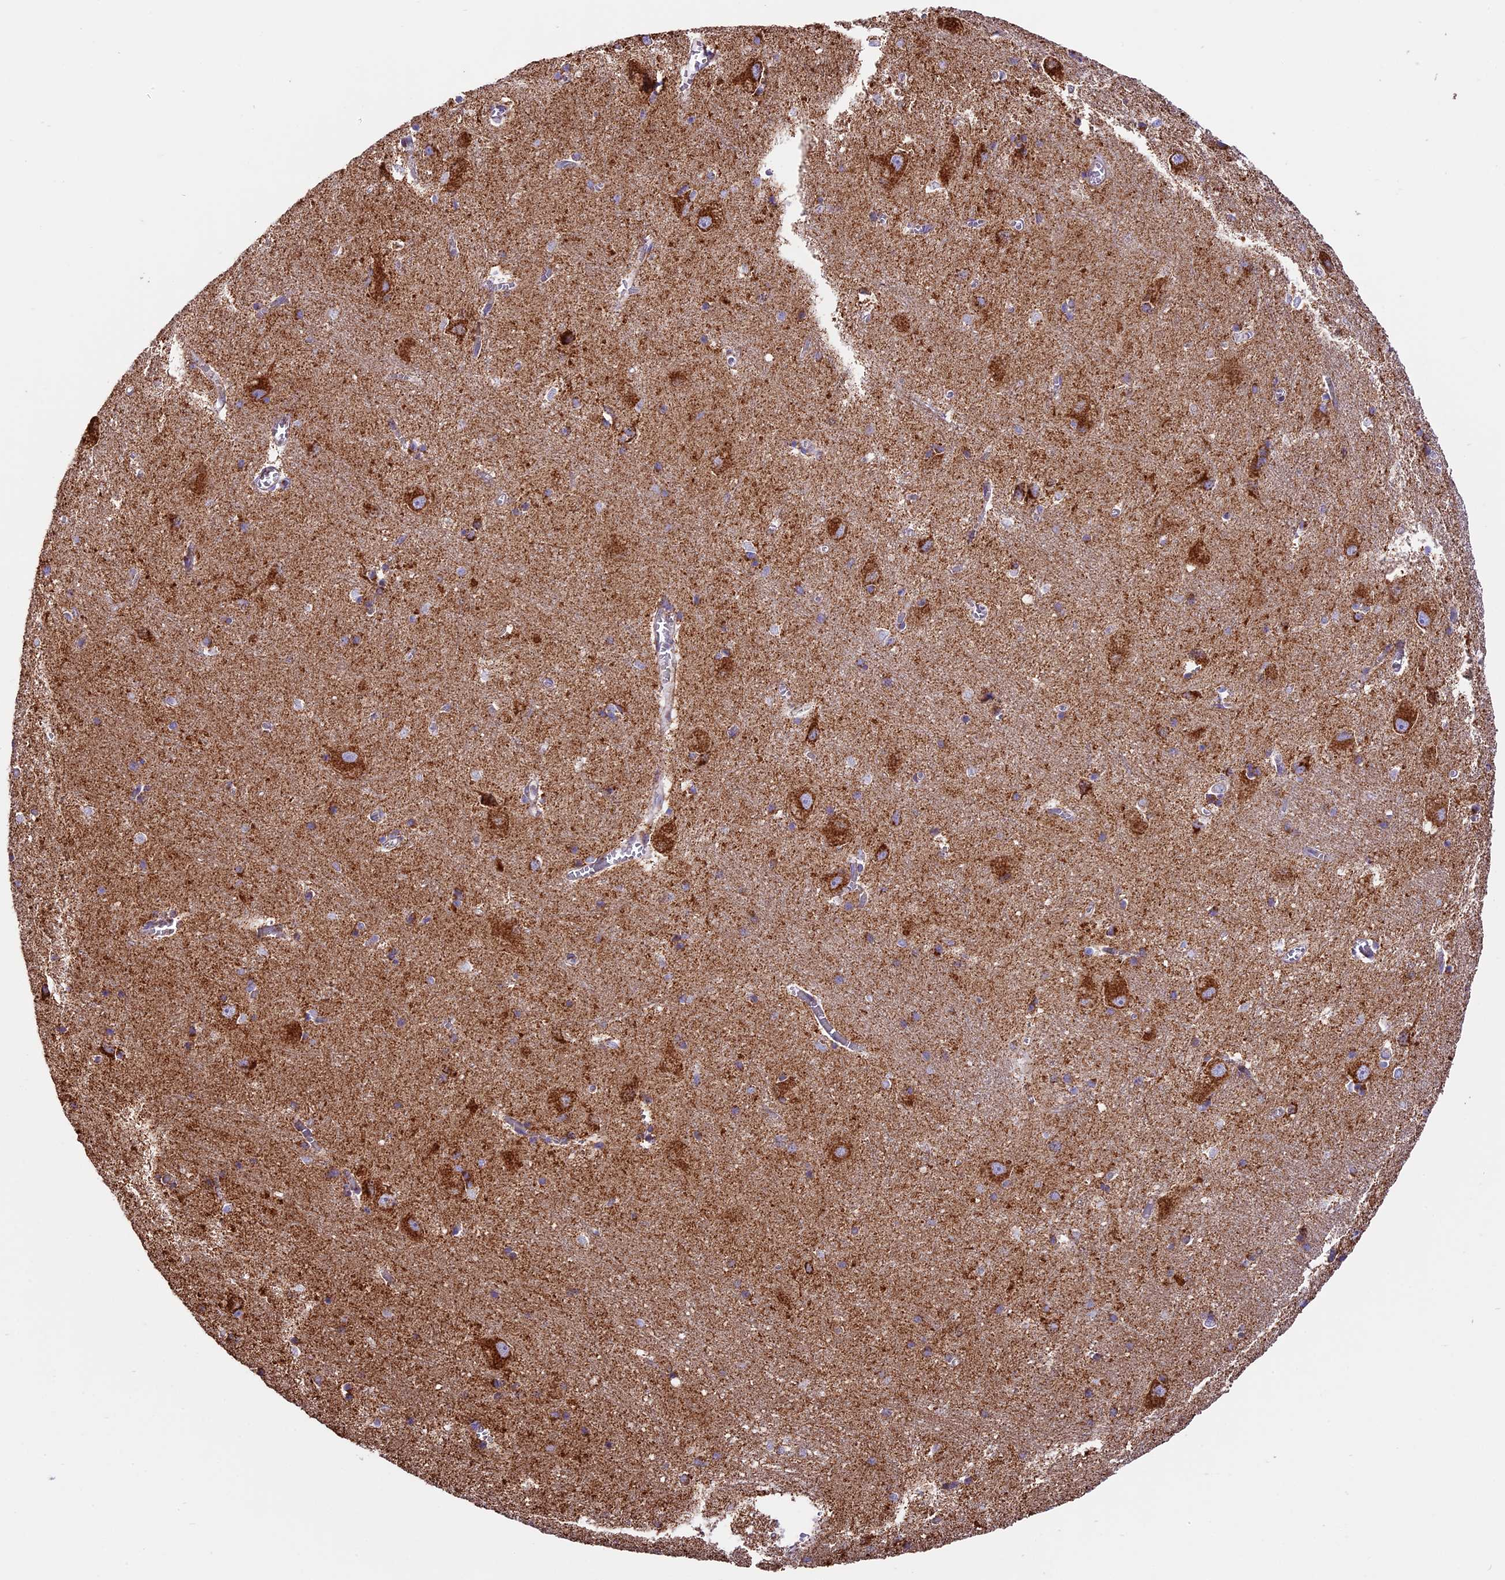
{"staining": {"intensity": "moderate", "quantity": "<25%", "location": "cytoplasmic/membranous"}, "tissue": "caudate", "cell_type": "Glial cells", "image_type": "normal", "snomed": [{"axis": "morphology", "description": "Normal tissue, NOS"}, {"axis": "topography", "description": "Lateral ventricle wall"}], "caption": "The histopathology image demonstrates a brown stain indicating the presence of a protein in the cytoplasmic/membranous of glial cells in caudate. (DAB (3,3'-diaminobenzidine) IHC, brown staining for protein, blue staining for nuclei).", "gene": "NDUFA8", "patient": {"sex": "male", "age": 37}}